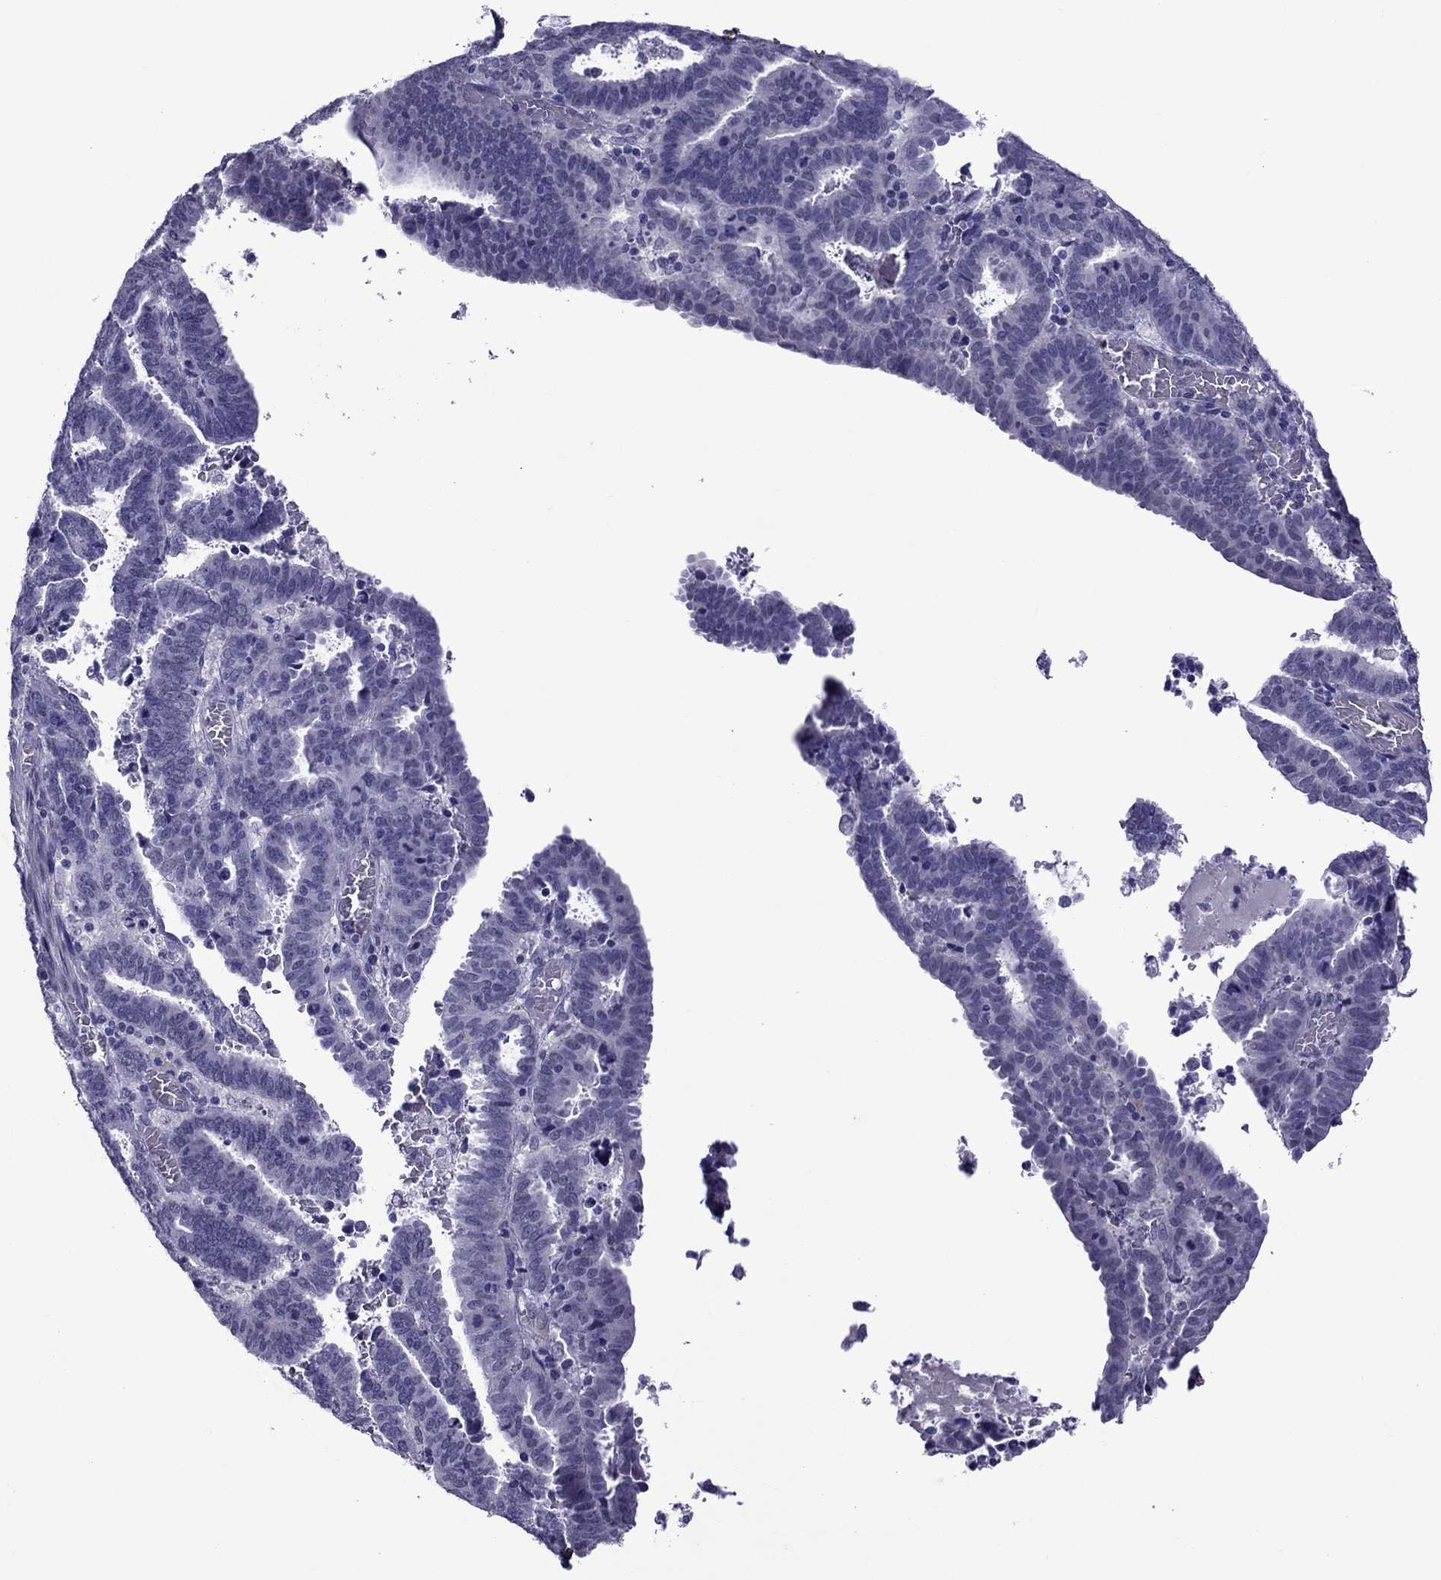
{"staining": {"intensity": "negative", "quantity": "none", "location": "none"}, "tissue": "endometrial cancer", "cell_type": "Tumor cells", "image_type": "cancer", "snomed": [{"axis": "morphology", "description": "Adenocarcinoma, NOS"}, {"axis": "topography", "description": "Uterus"}], "caption": "Tumor cells are negative for protein expression in human endometrial adenocarcinoma.", "gene": "CHRNA5", "patient": {"sex": "female", "age": 83}}